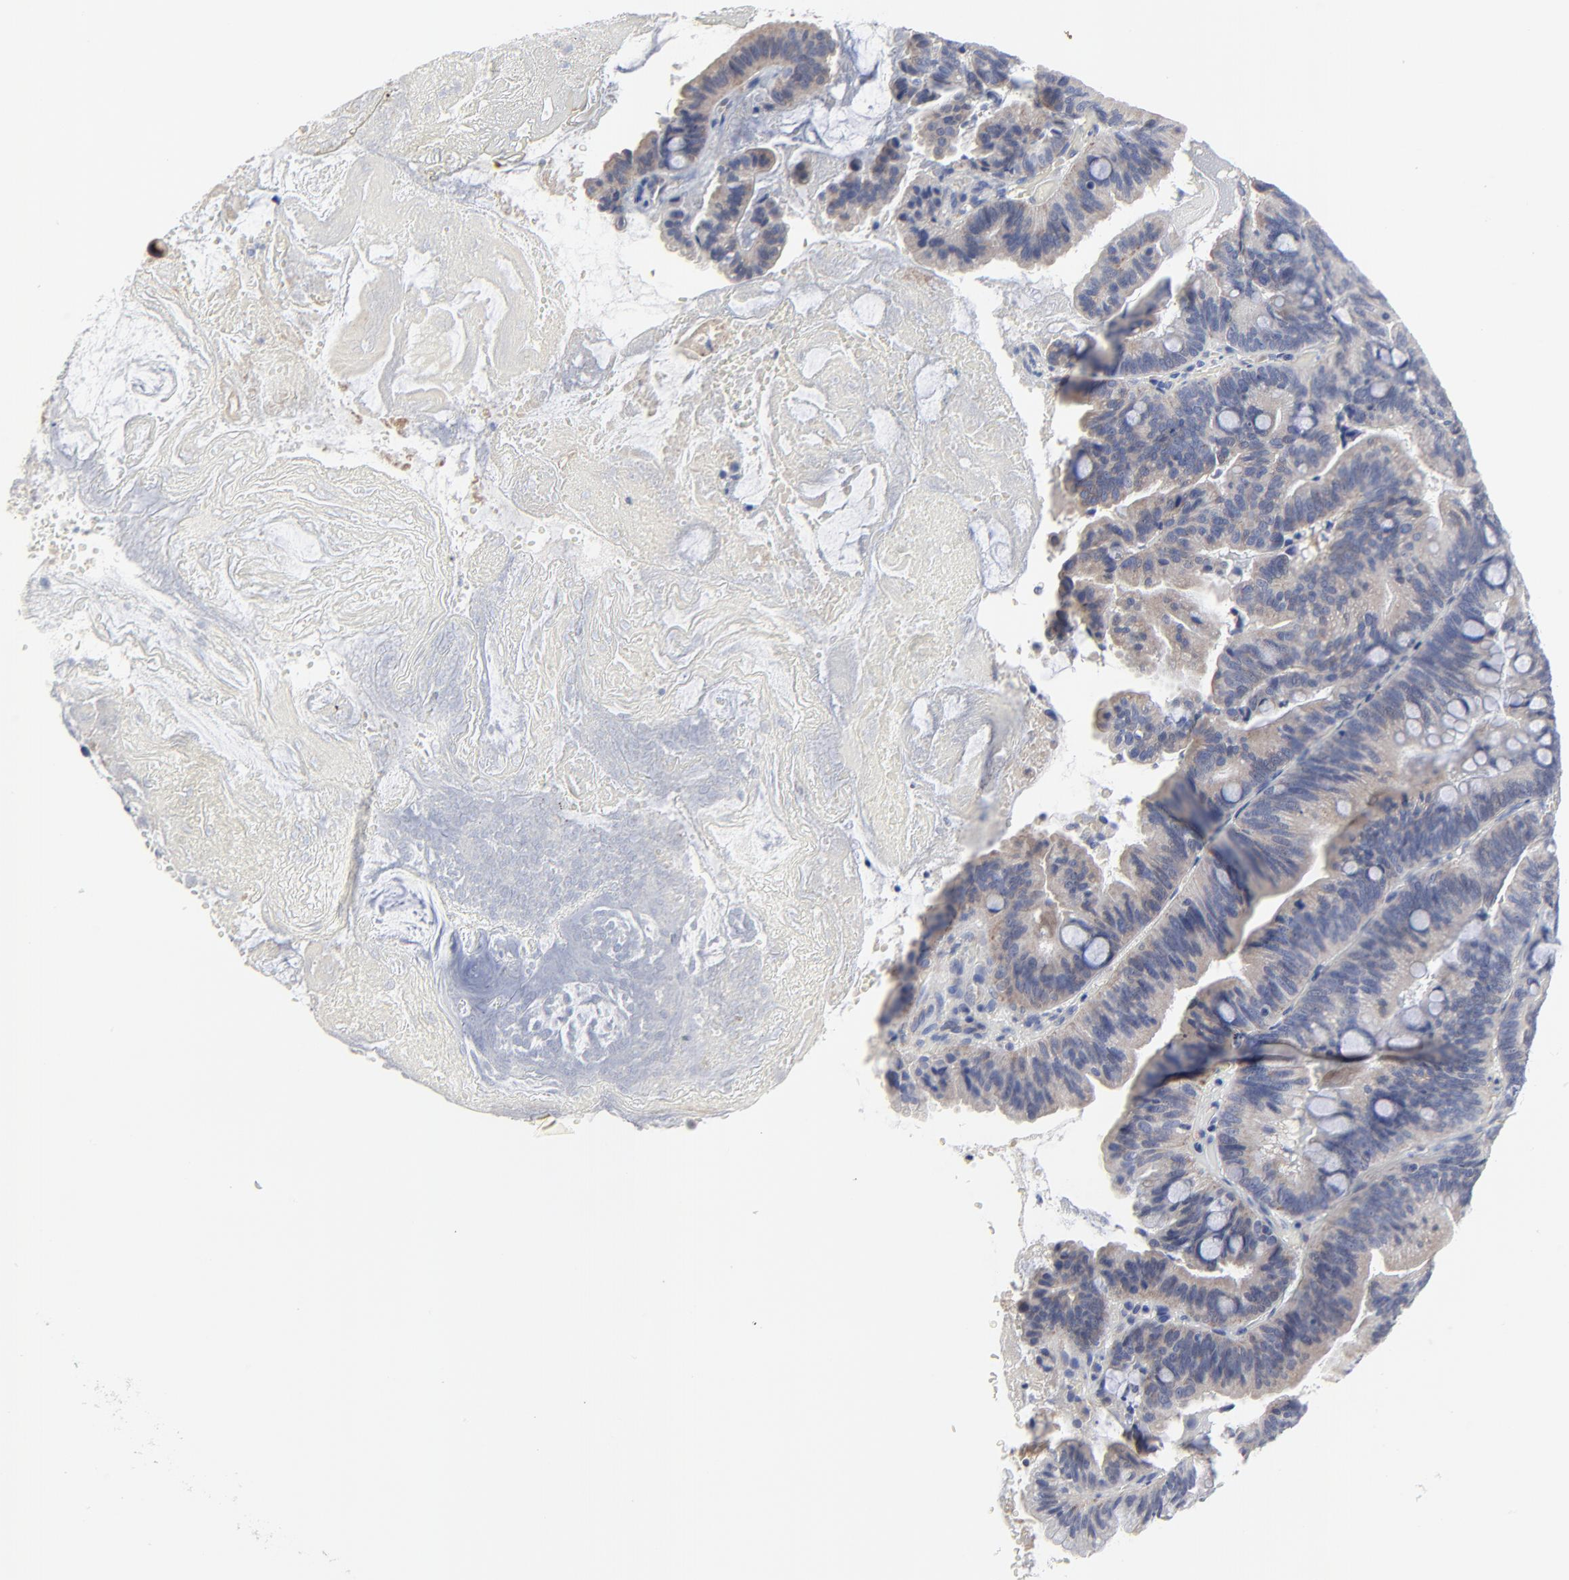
{"staining": {"intensity": "weak", "quantity": "<25%", "location": "cytoplasmic/membranous"}, "tissue": "pancreatic cancer", "cell_type": "Tumor cells", "image_type": "cancer", "snomed": [{"axis": "morphology", "description": "Adenocarcinoma, NOS"}, {"axis": "topography", "description": "Pancreas"}], "caption": "This image is of pancreatic cancer stained with immunohistochemistry (IHC) to label a protein in brown with the nuclei are counter-stained blue. There is no staining in tumor cells.", "gene": "DHRSX", "patient": {"sex": "male", "age": 82}}